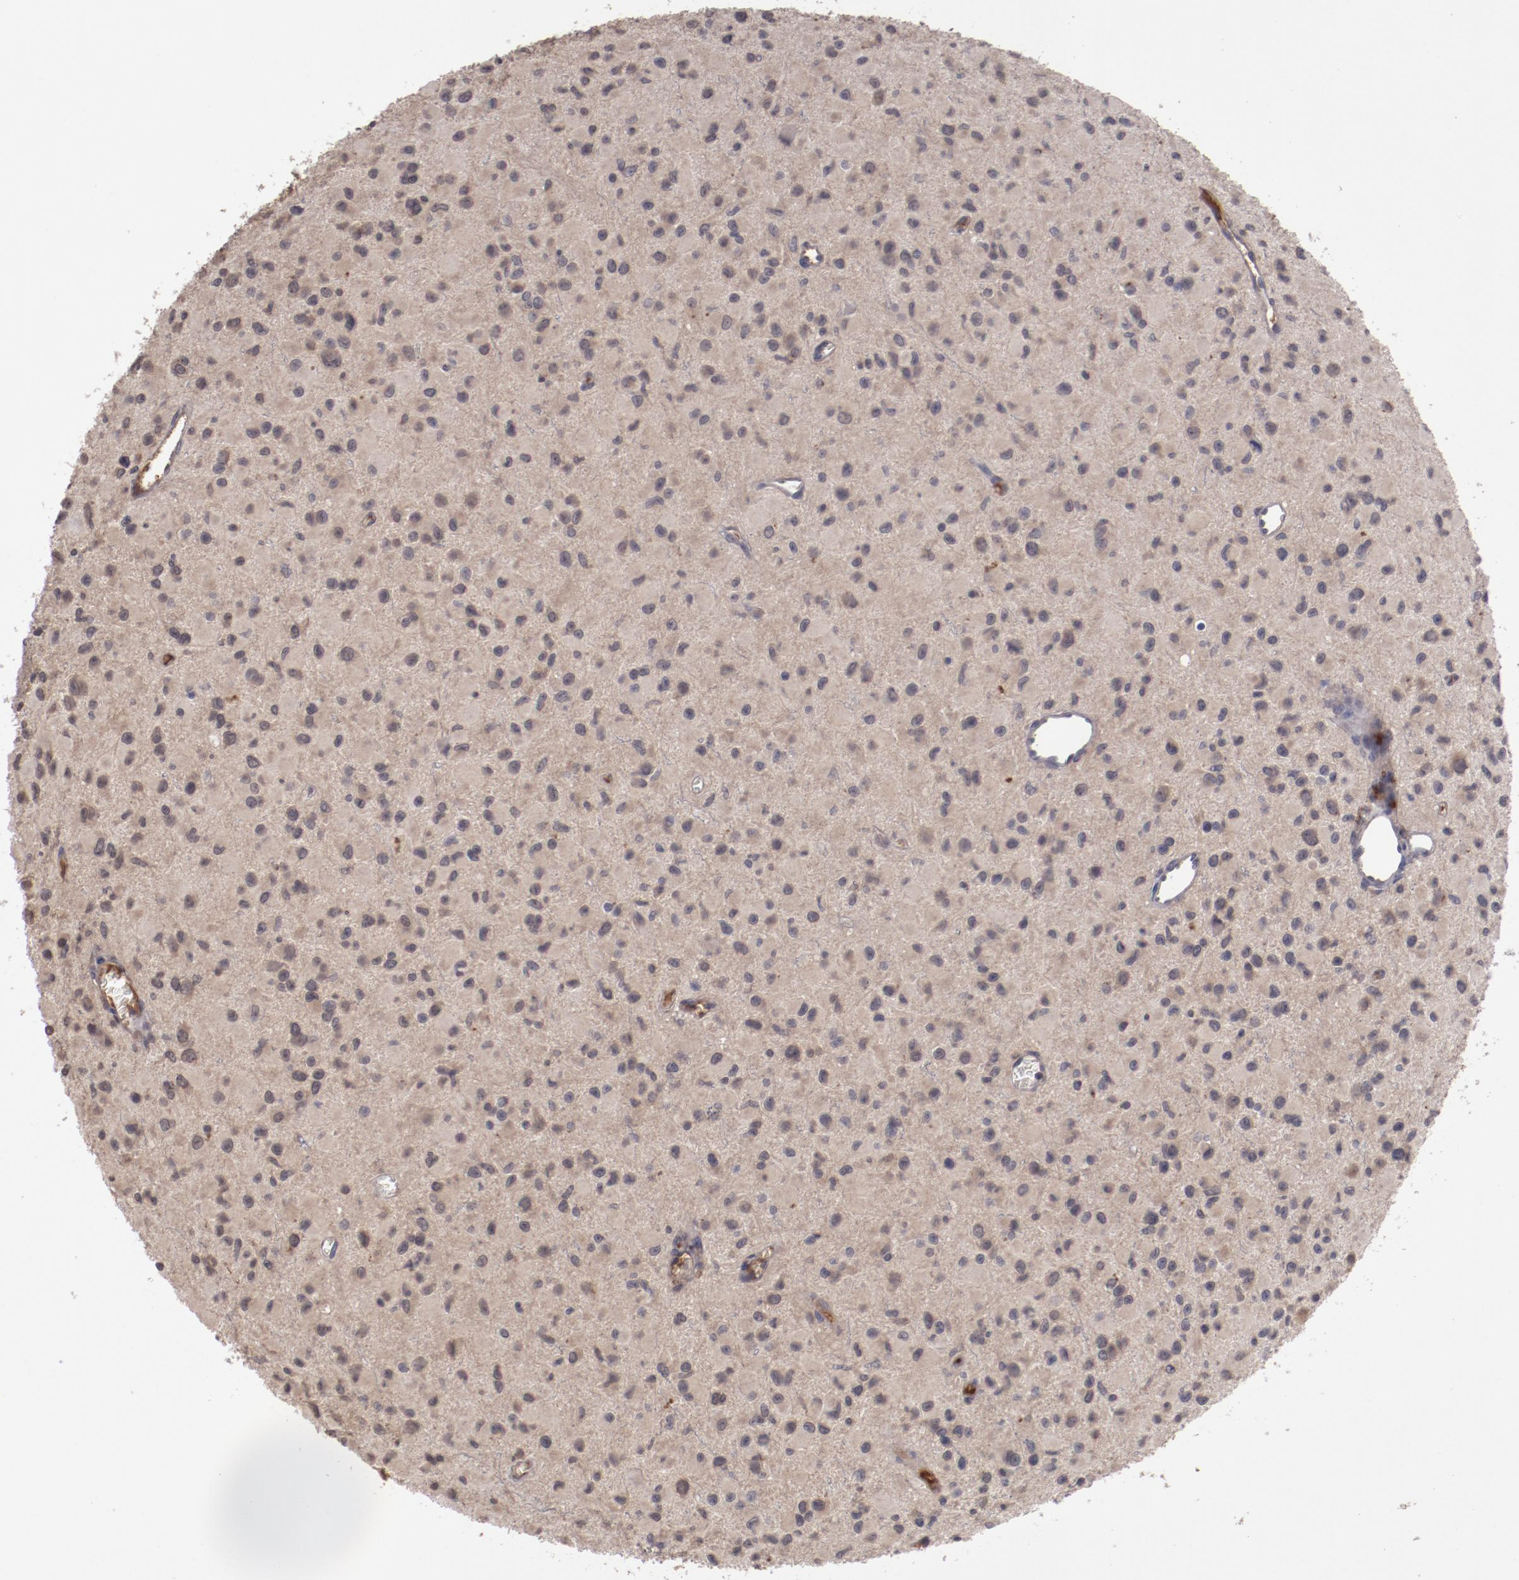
{"staining": {"intensity": "moderate", "quantity": "25%-75%", "location": "cytoplasmic/membranous"}, "tissue": "glioma", "cell_type": "Tumor cells", "image_type": "cancer", "snomed": [{"axis": "morphology", "description": "Glioma, malignant, Low grade"}, {"axis": "topography", "description": "Brain"}], "caption": "Protein expression analysis of malignant glioma (low-grade) exhibits moderate cytoplasmic/membranous staining in about 25%-75% of tumor cells.", "gene": "CP", "patient": {"sex": "male", "age": 42}}